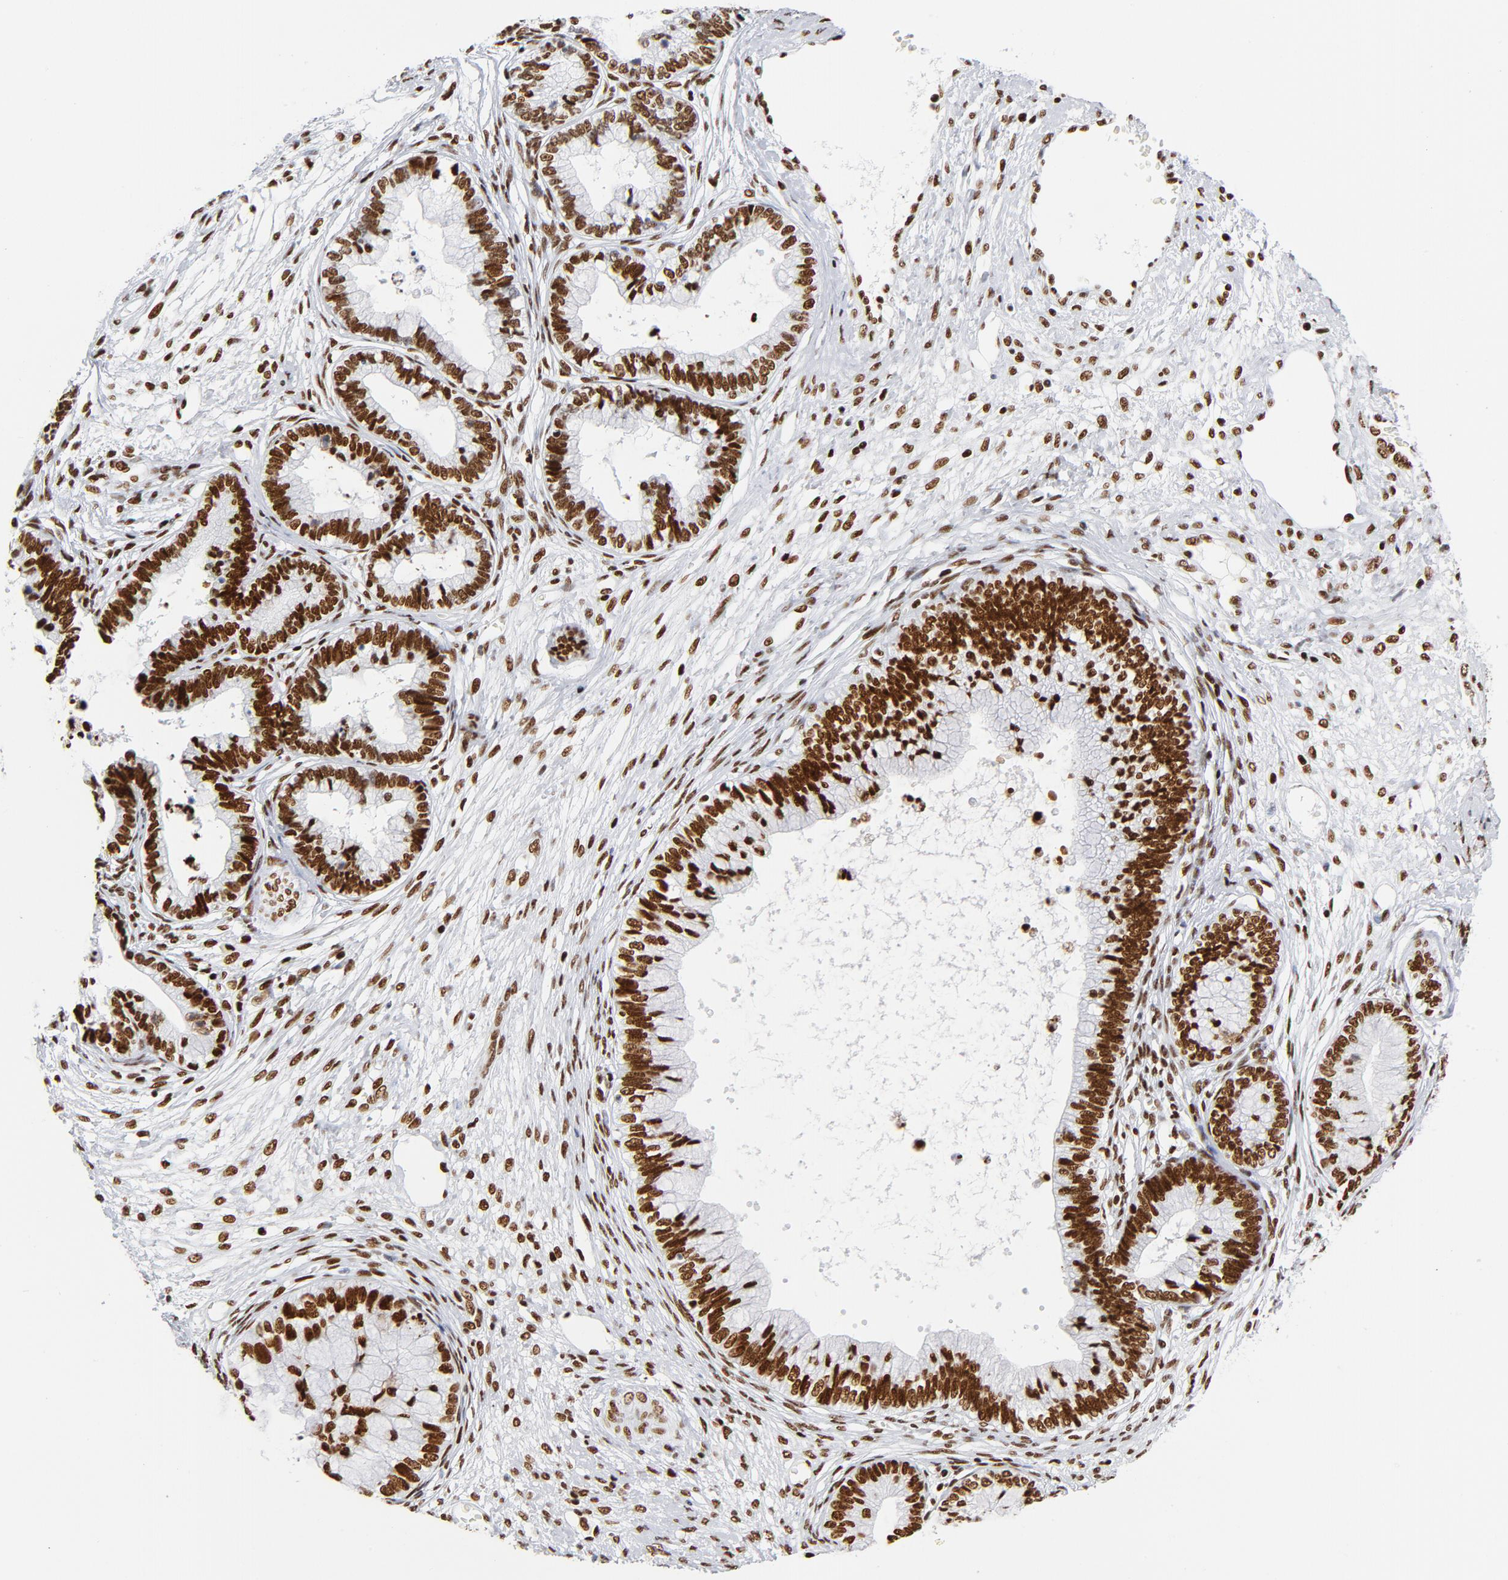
{"staining": {"intensity": "strong", "quantity": ">75%", "location": "nuclear"}, "tissue": "cervical cancer", "cell_type": "Tumor cells", "image_type": "cancer", "snomed": [{"axis": "morphology", "description": "Adenocarcinoma, NOS"}, {"axis": "topography", "description": "Cervix"}], "caption": "High-power microscopy captured an immunohistochemistry micrograph of cervical cancer (adenocarcinoma), revealing strong nuclear staining in about >75% of tumor cells. (DAB (3,3'-diaminobenzidine) IHC with brightfield microscopy, high magnification).", "gene": "XRCC5", "patient": {"sex": "female", "age": 44}}